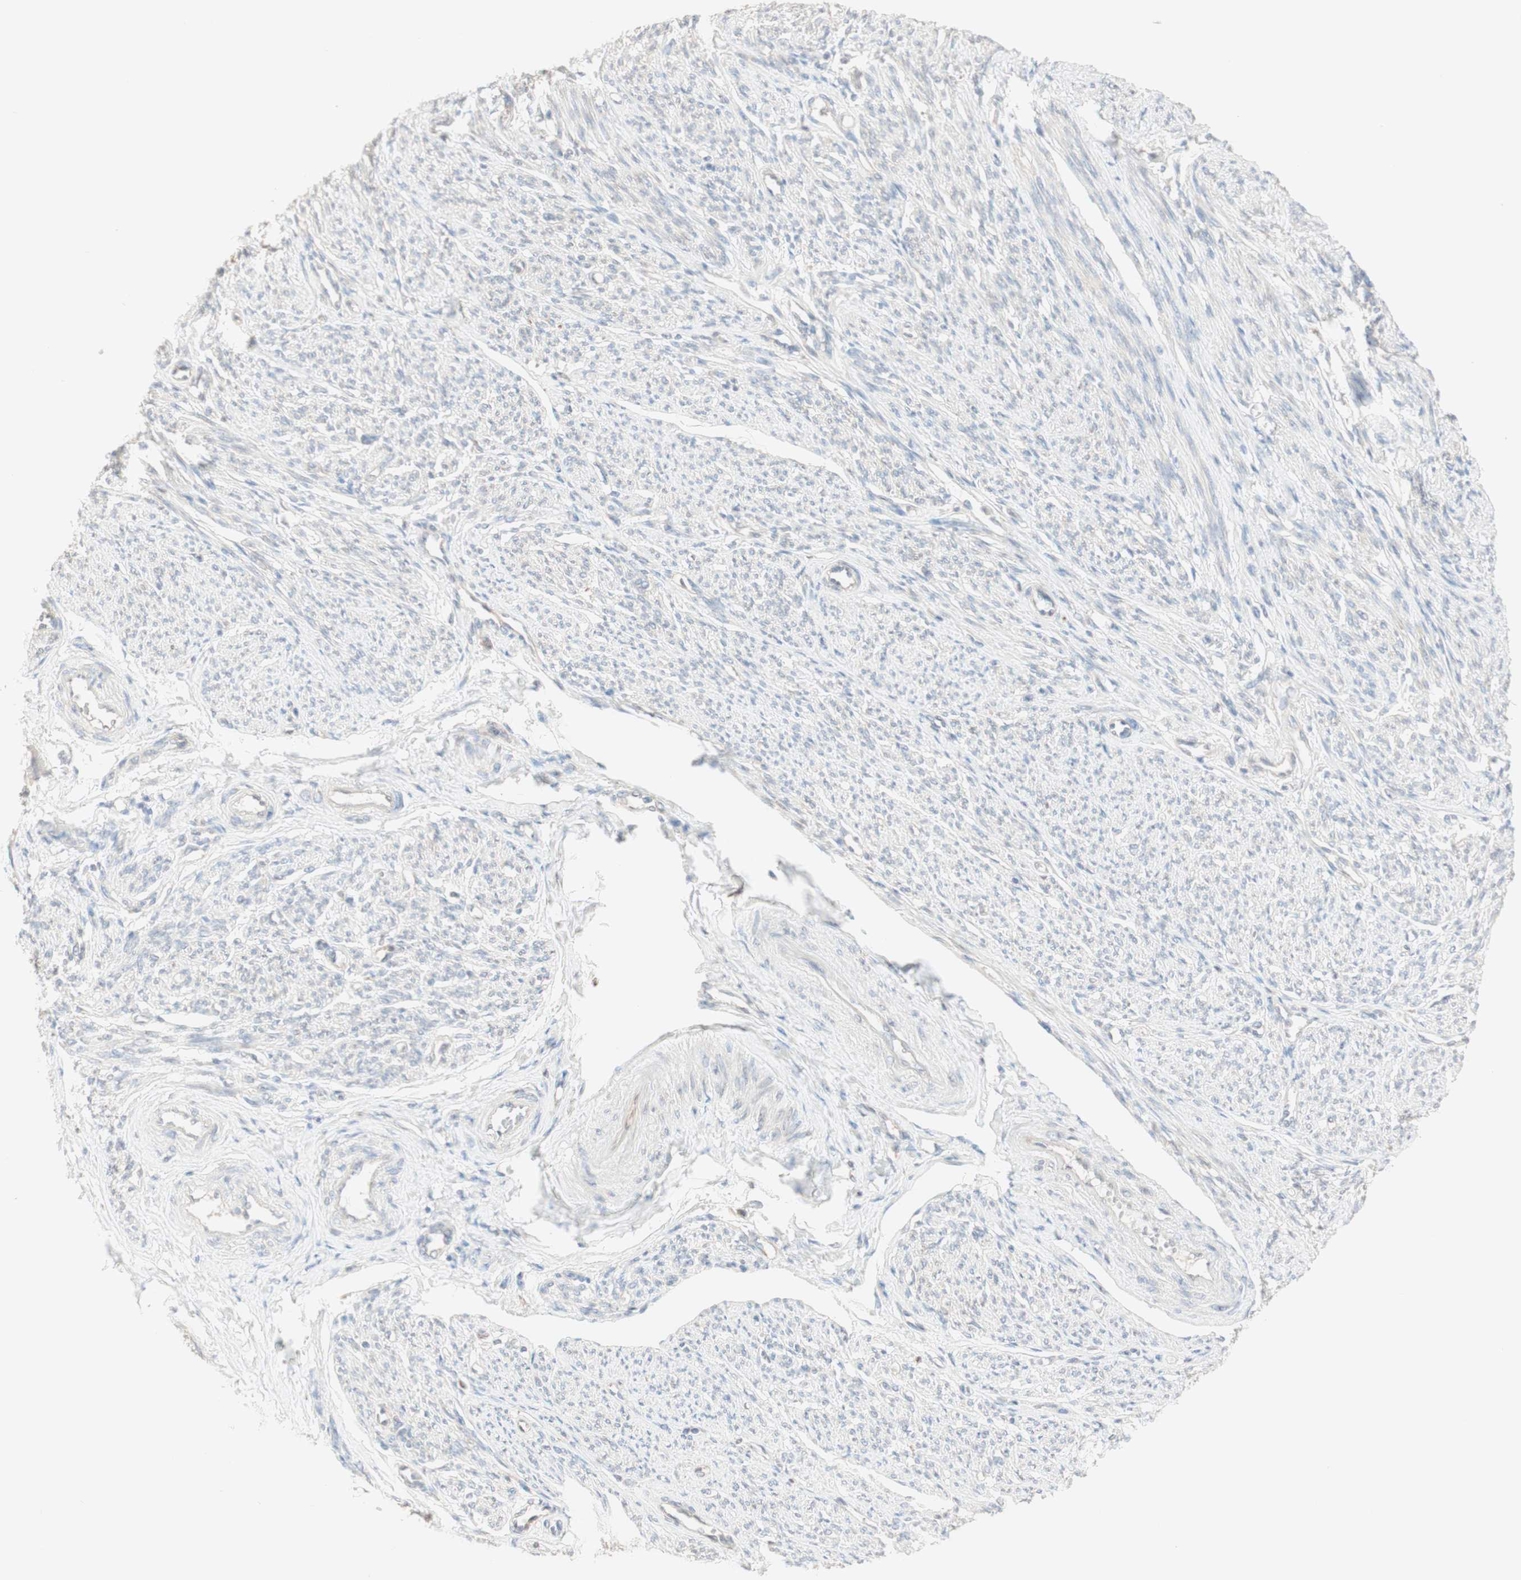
{"staining": {"intensity": "negative", "quantity": "none", "location": "none"}, "tissue": "smooth muscle", "cell_type": "Smooth muscle cells", "image_type": "normal", "snomed": [{"axis": "morphology", "description": "Normal tissue, NOS"}, {"axis": "topography", "description": "Smooth muscle"}], "caption": "There is no significant positivity in smooth muscle cells of smooth muscle. The staining is performed using DAB (3,3'-diaminobenzidine) brown chromogen with nuclei counter-stained in using hematoxylin.", "gene": "COMT", "patient": {"sex": "female", "age": 65}}